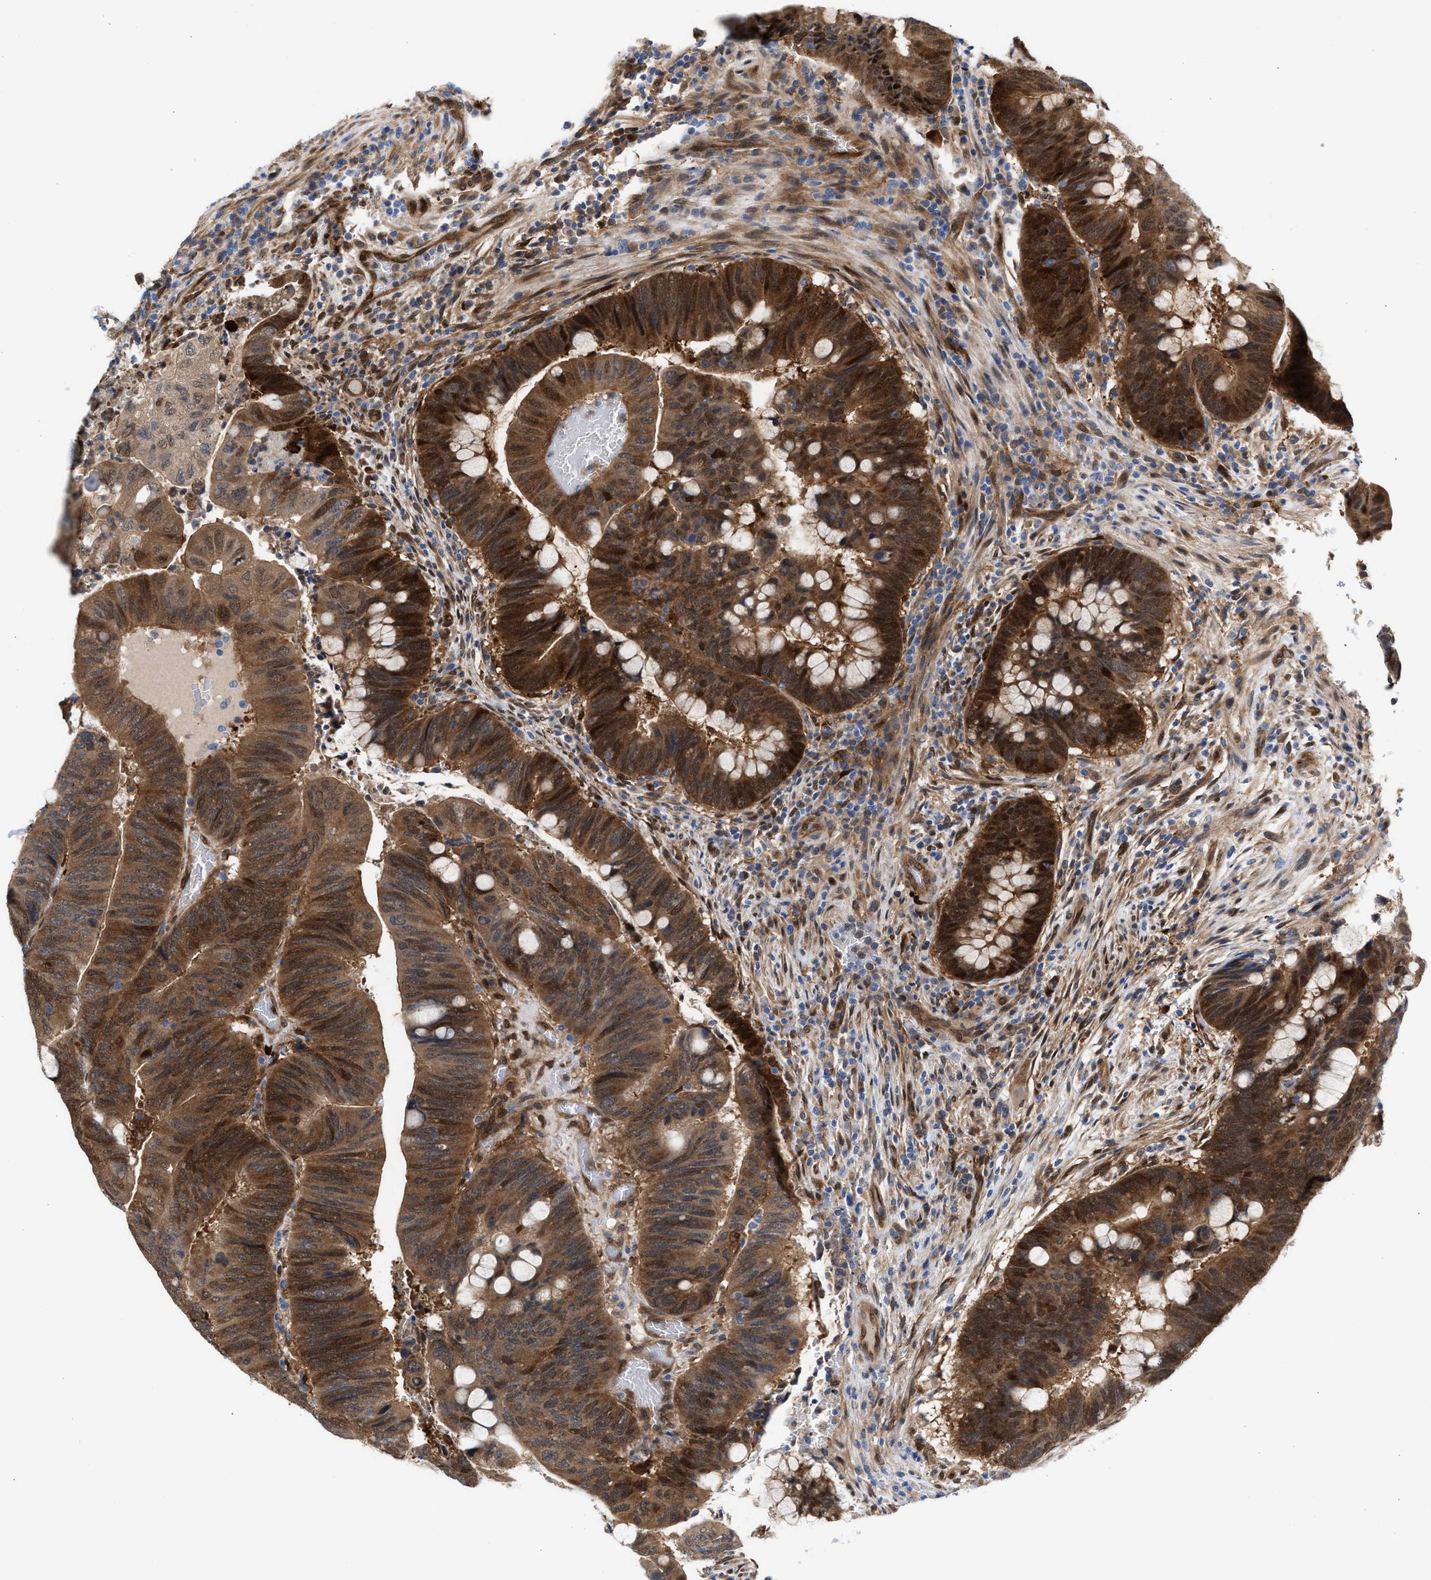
{"staining": {"intensity": "strong", "quantity": ">75%", "location": "cytoplasmic/membranous,nuclear"}, "tissue": "colorectal cancer", "cell_type": "Tumor cells", "image_type": "cancer", "snomed": [{"axis": "morphology", "description": "Normal tissue, NOS"}, {"axis": "morphology", "description": "Adenocarcinoma, NOS"}, {"axis": "topography", "description": "Rectum"}, {"axis": "topography", "description": "Peripheral nerve tissue"}], "caption": "Protein staining by immunohistochemistry reveals strong cytoplasmic/membranous and nuclear expression in approximately >75% of tumor cells in colorectal cancer (adenocarcinoma).", "gene": "TP53I3", "patient": {"sex": "male", "age": 92}}